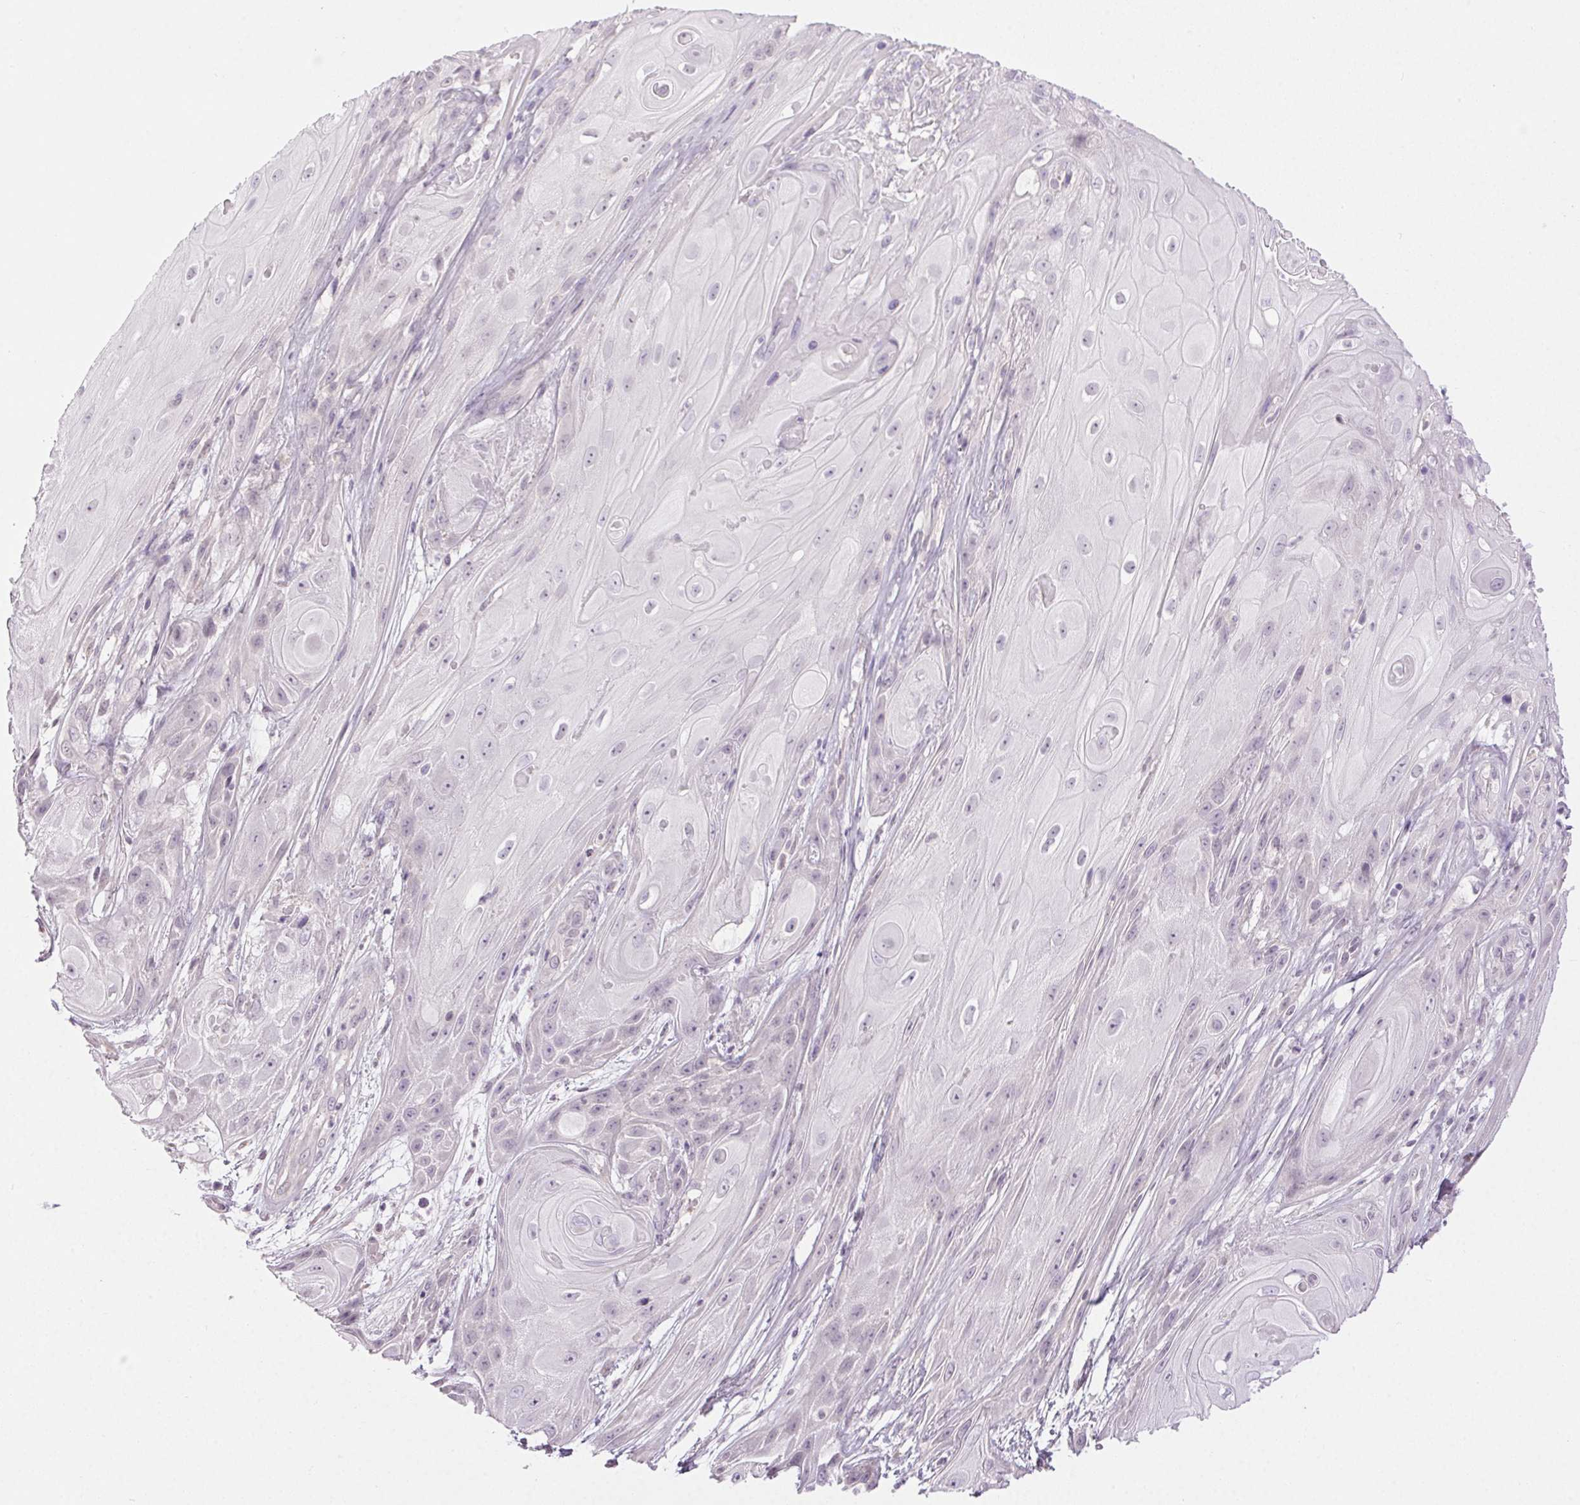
{"staining": {"intensity": "negative", "quantity": "none", "location": "none"}, "tissue": "skin cancer", "cell_type": "Tumor cells", "image_type": "cancer", "snomed": [{"axis": "morphology", "description": "Squamous cell carcinoma, NOS"}, {"axis": "topography", "description": "Skin"}], "caption": "IHC photomicrograph of neoplastic tissue: squamous cell carcinoma (skin) stained with DAB (3,3'-diaminobenzidine) shows no significant protein staining in tumor cells.", "gene": "FAM168A", "patient": {"sex": "male", "age": 62}}